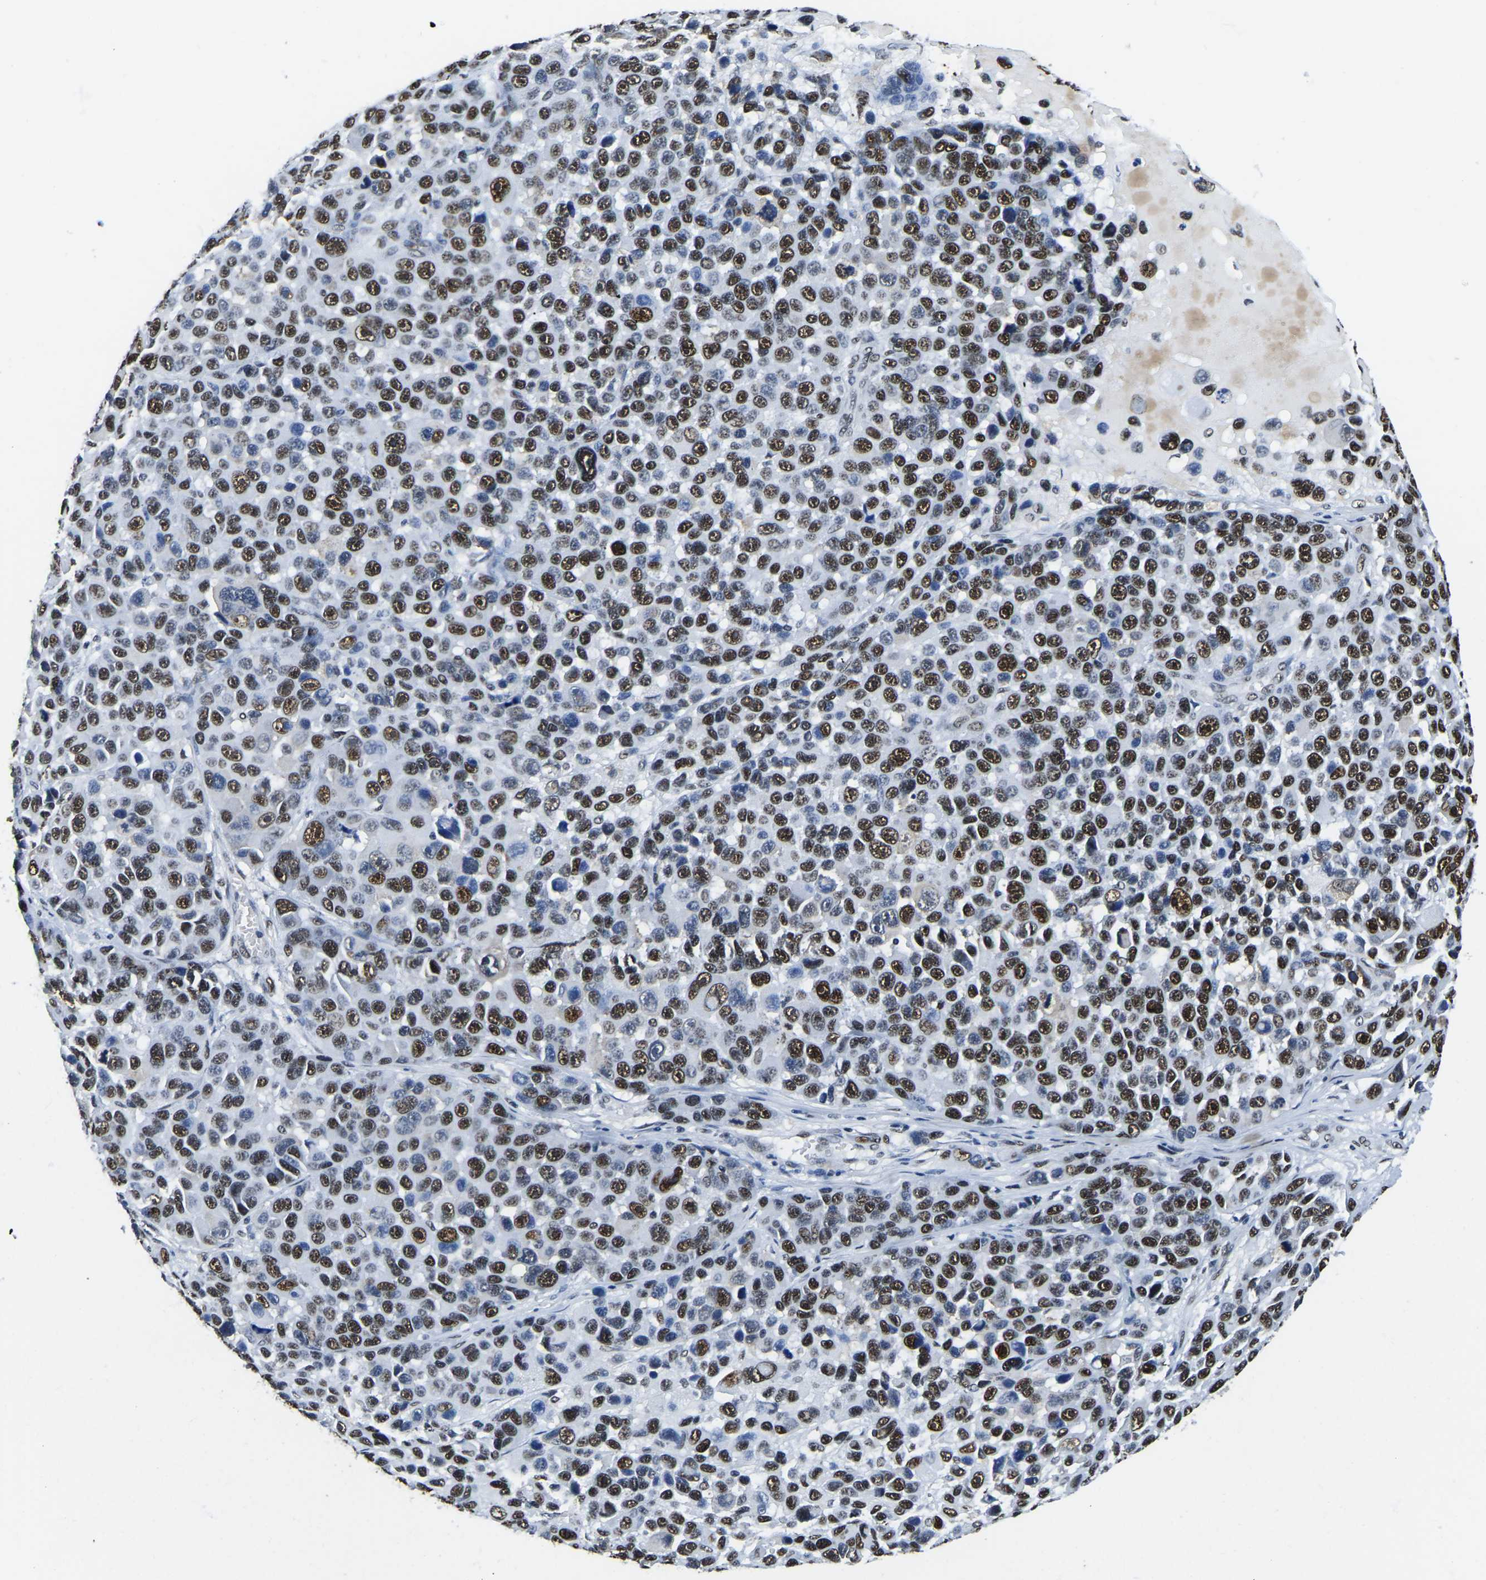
{"staining": {"intensity": "strong", "quantity": ">75%", "location": "nuclear"}, "tissue": "melanoma", "cell_type": "Tumor cells", "image_type": "cancer", "snomed": [{"axis": "morphology", "description": "Malignant melanoma, NOS"}, {"axis": "topography", "description": "Skin"}], "caption": "High-magnification brightfield microscopy of melanoma stained with DAB (brown) and counterstained with hematoxylin (blue). tumor cells exhibit strong nuclear expression is present in about>75% of cells.", "gene": "UBA1", "patient": {"sex": "male", "age": 53}}